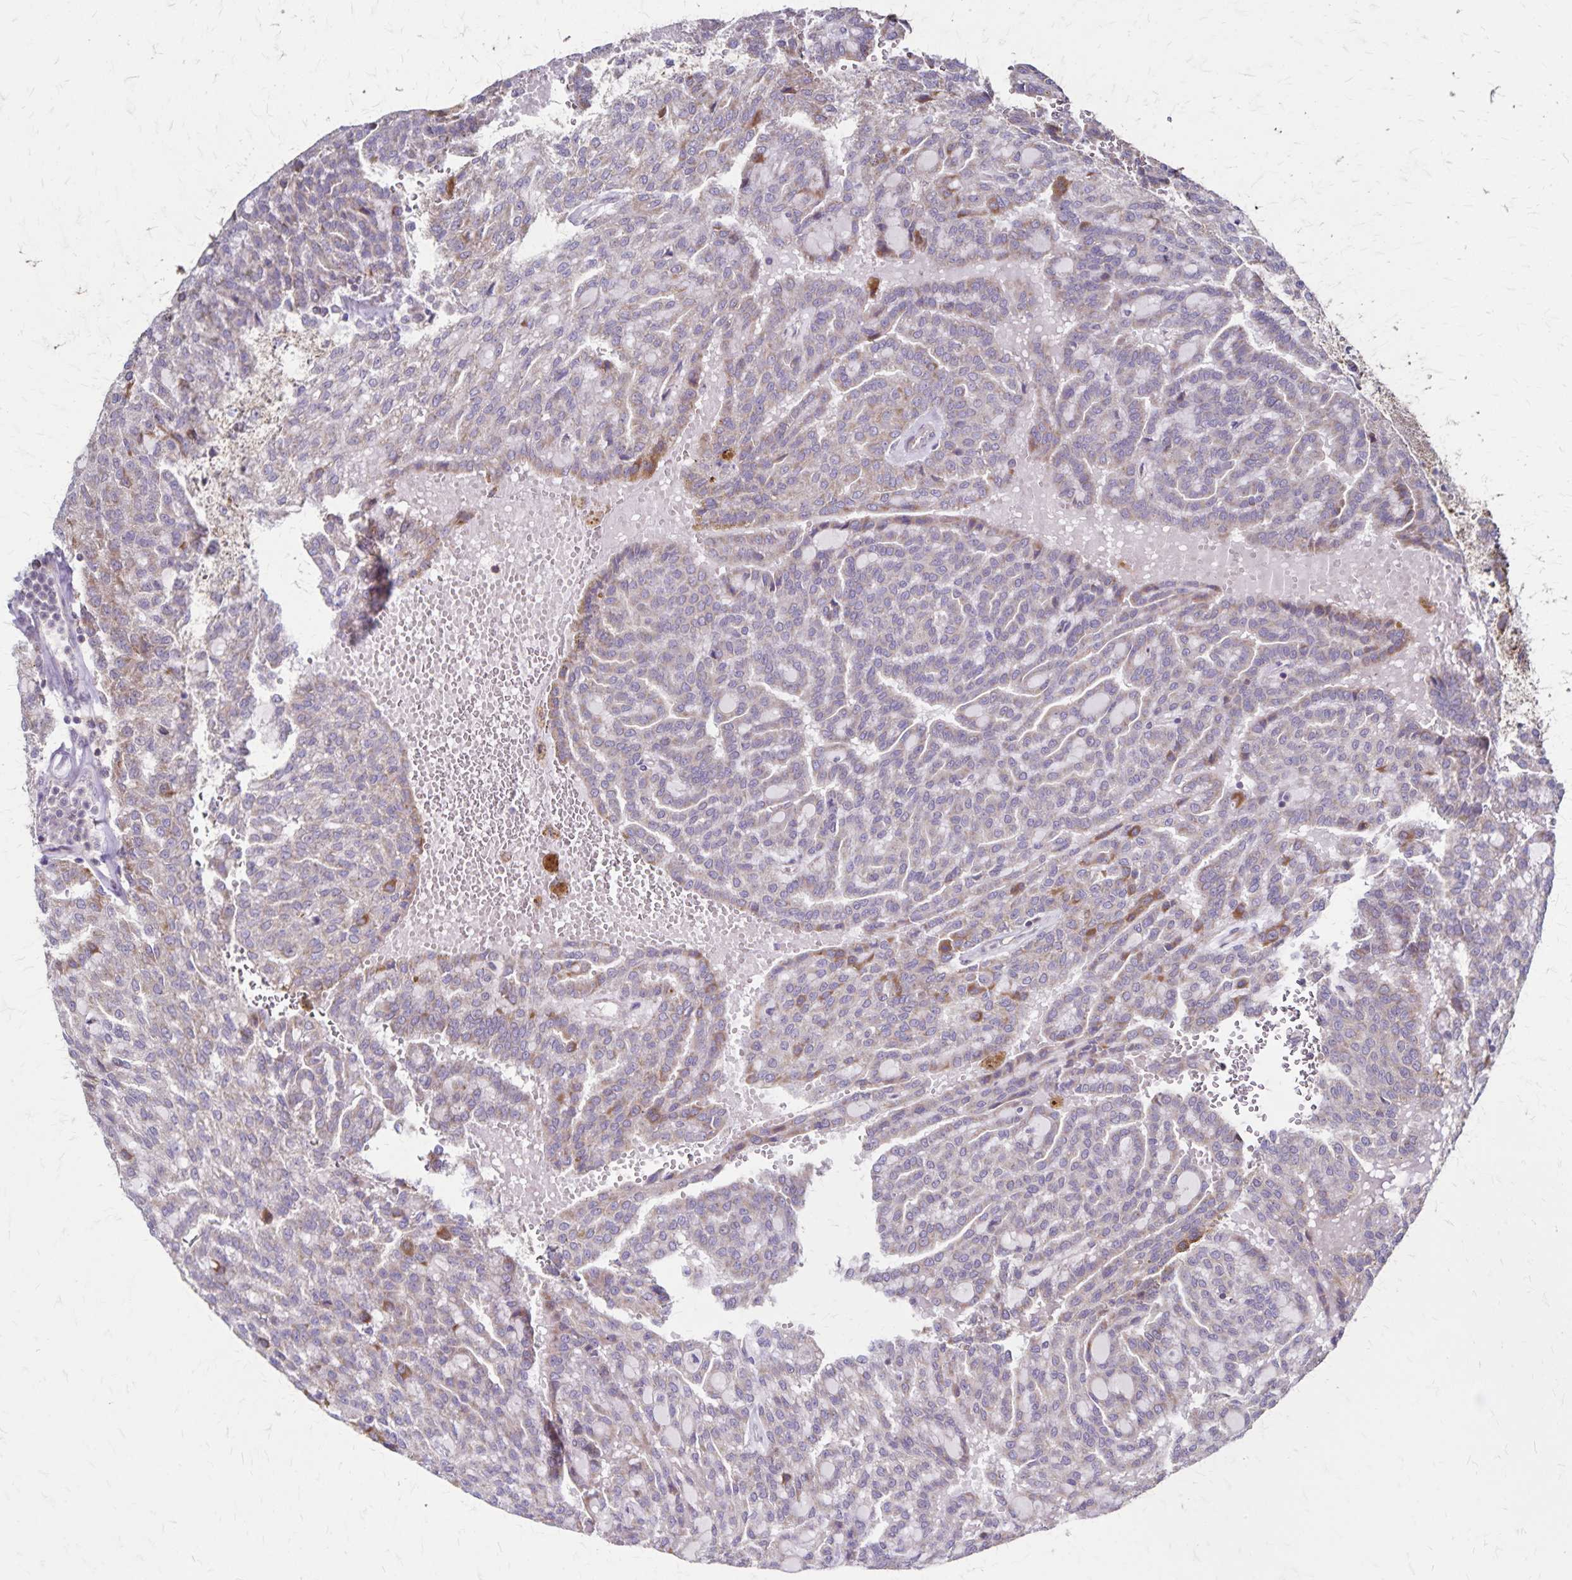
{"staining": {"intensity": "moderate", "quantity": "<25%", "location": "cytoplasmic/membranous"}, "tissue": "renal cancer", "cell_type": "Tumor cells", "image_type": "cancer", "snomed": [{"axis": "morphology", "description": "Adenocarcinoma, NOS"}, {"axis": "topography", "description": "Kidney"}], "caption": "Human renal adenocarcinoma stained with a brown dye exhibits moderate cytoplasmic/membranous positive expression in about <25% of tumor cells.", "gene": "NFS1", "patient": {"sex": "male", "age": 63}}